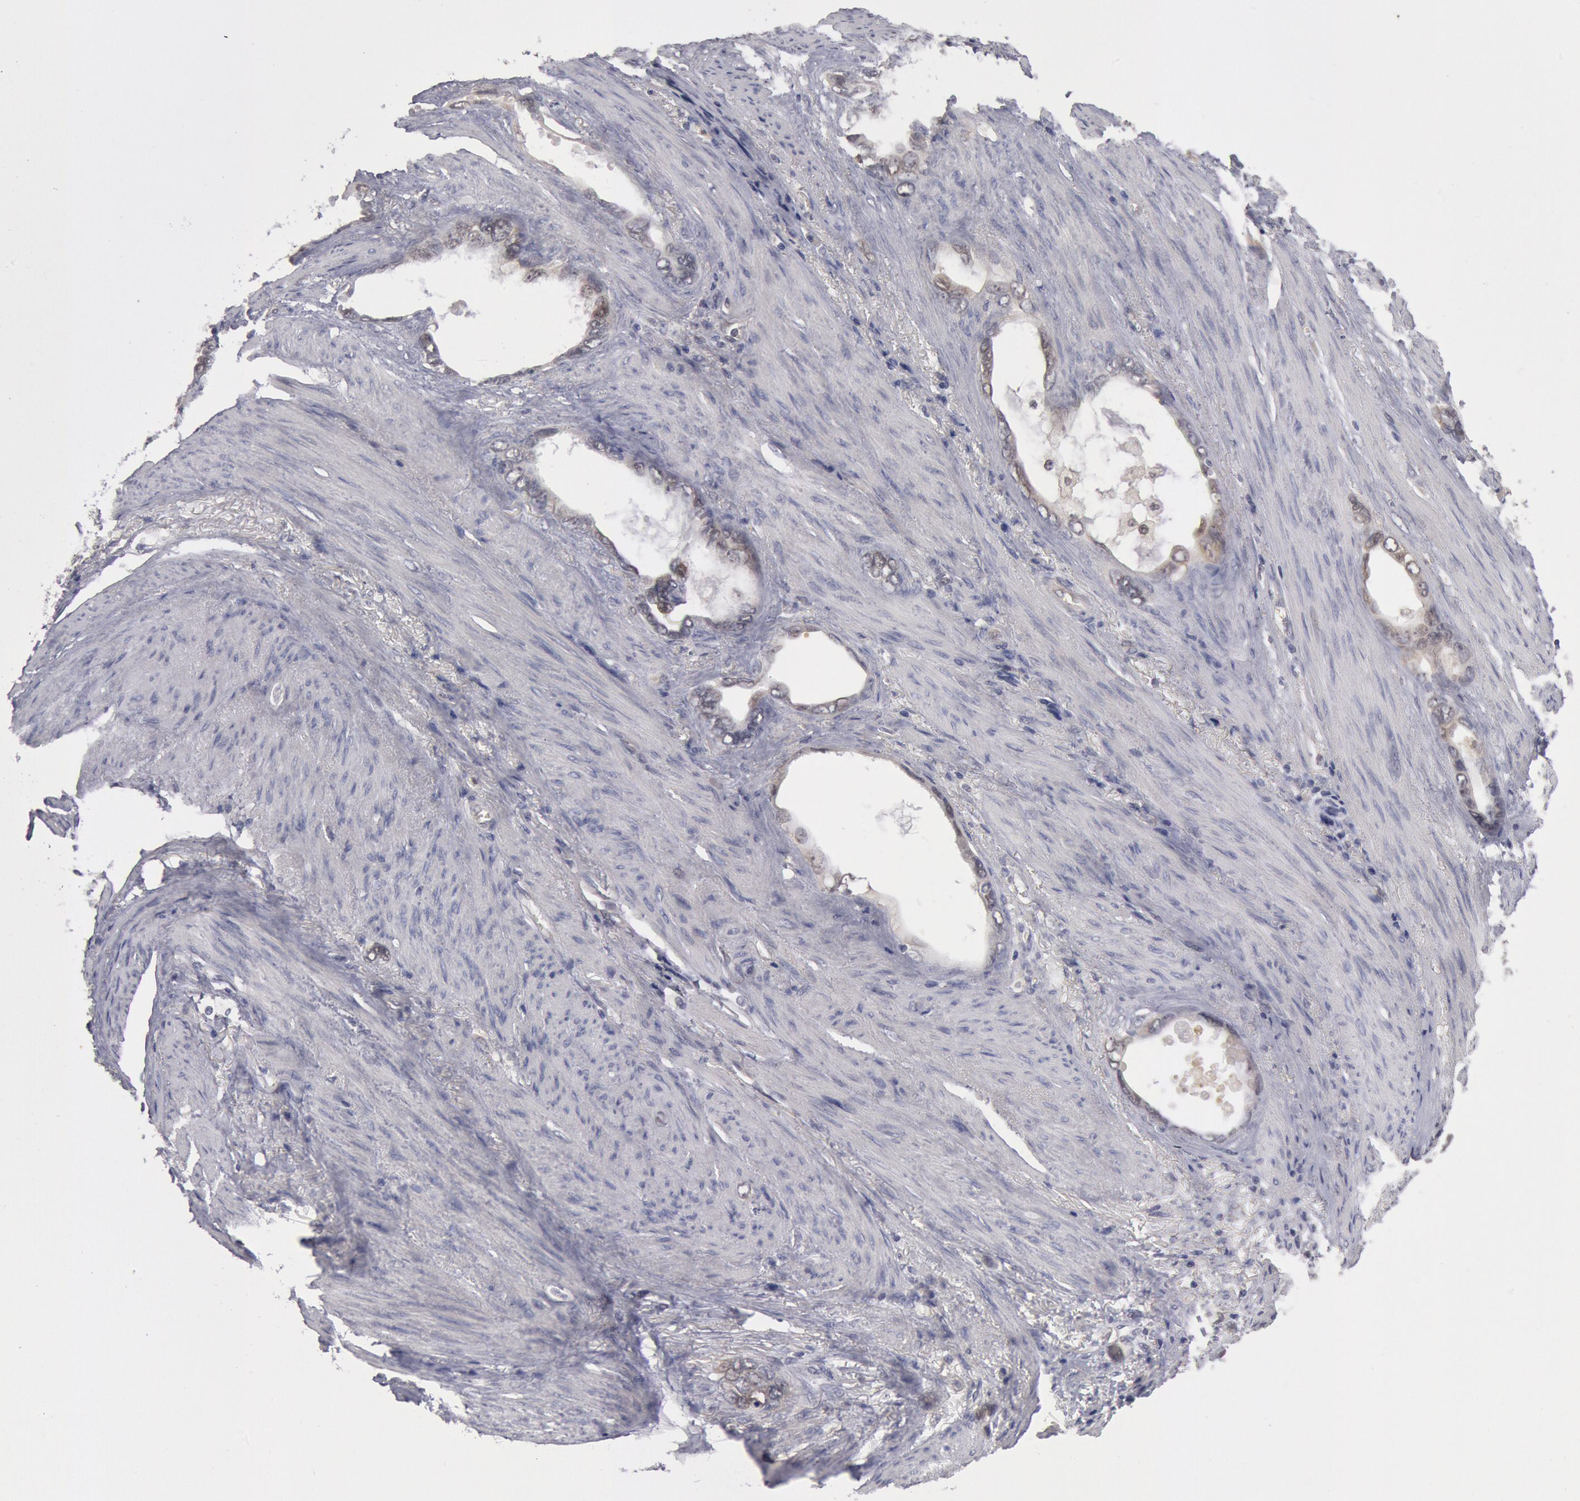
{"staining": {"intensity": "weak", "quantity": "25%-75%", "location": "cytoplasmic/membranous"}, "tissue": "stomach cancer", "cell_type": "Tumor cells", "image_type": "cancer", "snomed": [{"axis": "morphology", "description": "Adenocarcinoma, NOS"}, {"axis": "topography", "description": "Stomach"}], "caption": "Stomach adenocarcinoma was stained to show a protein in brown. There is low levels of weak cytoplasmic/membranous expression in about 25%-75% of tumor cells.", "gene": "DNAJA1", "patient": {"sex": "male", "age": 78}}